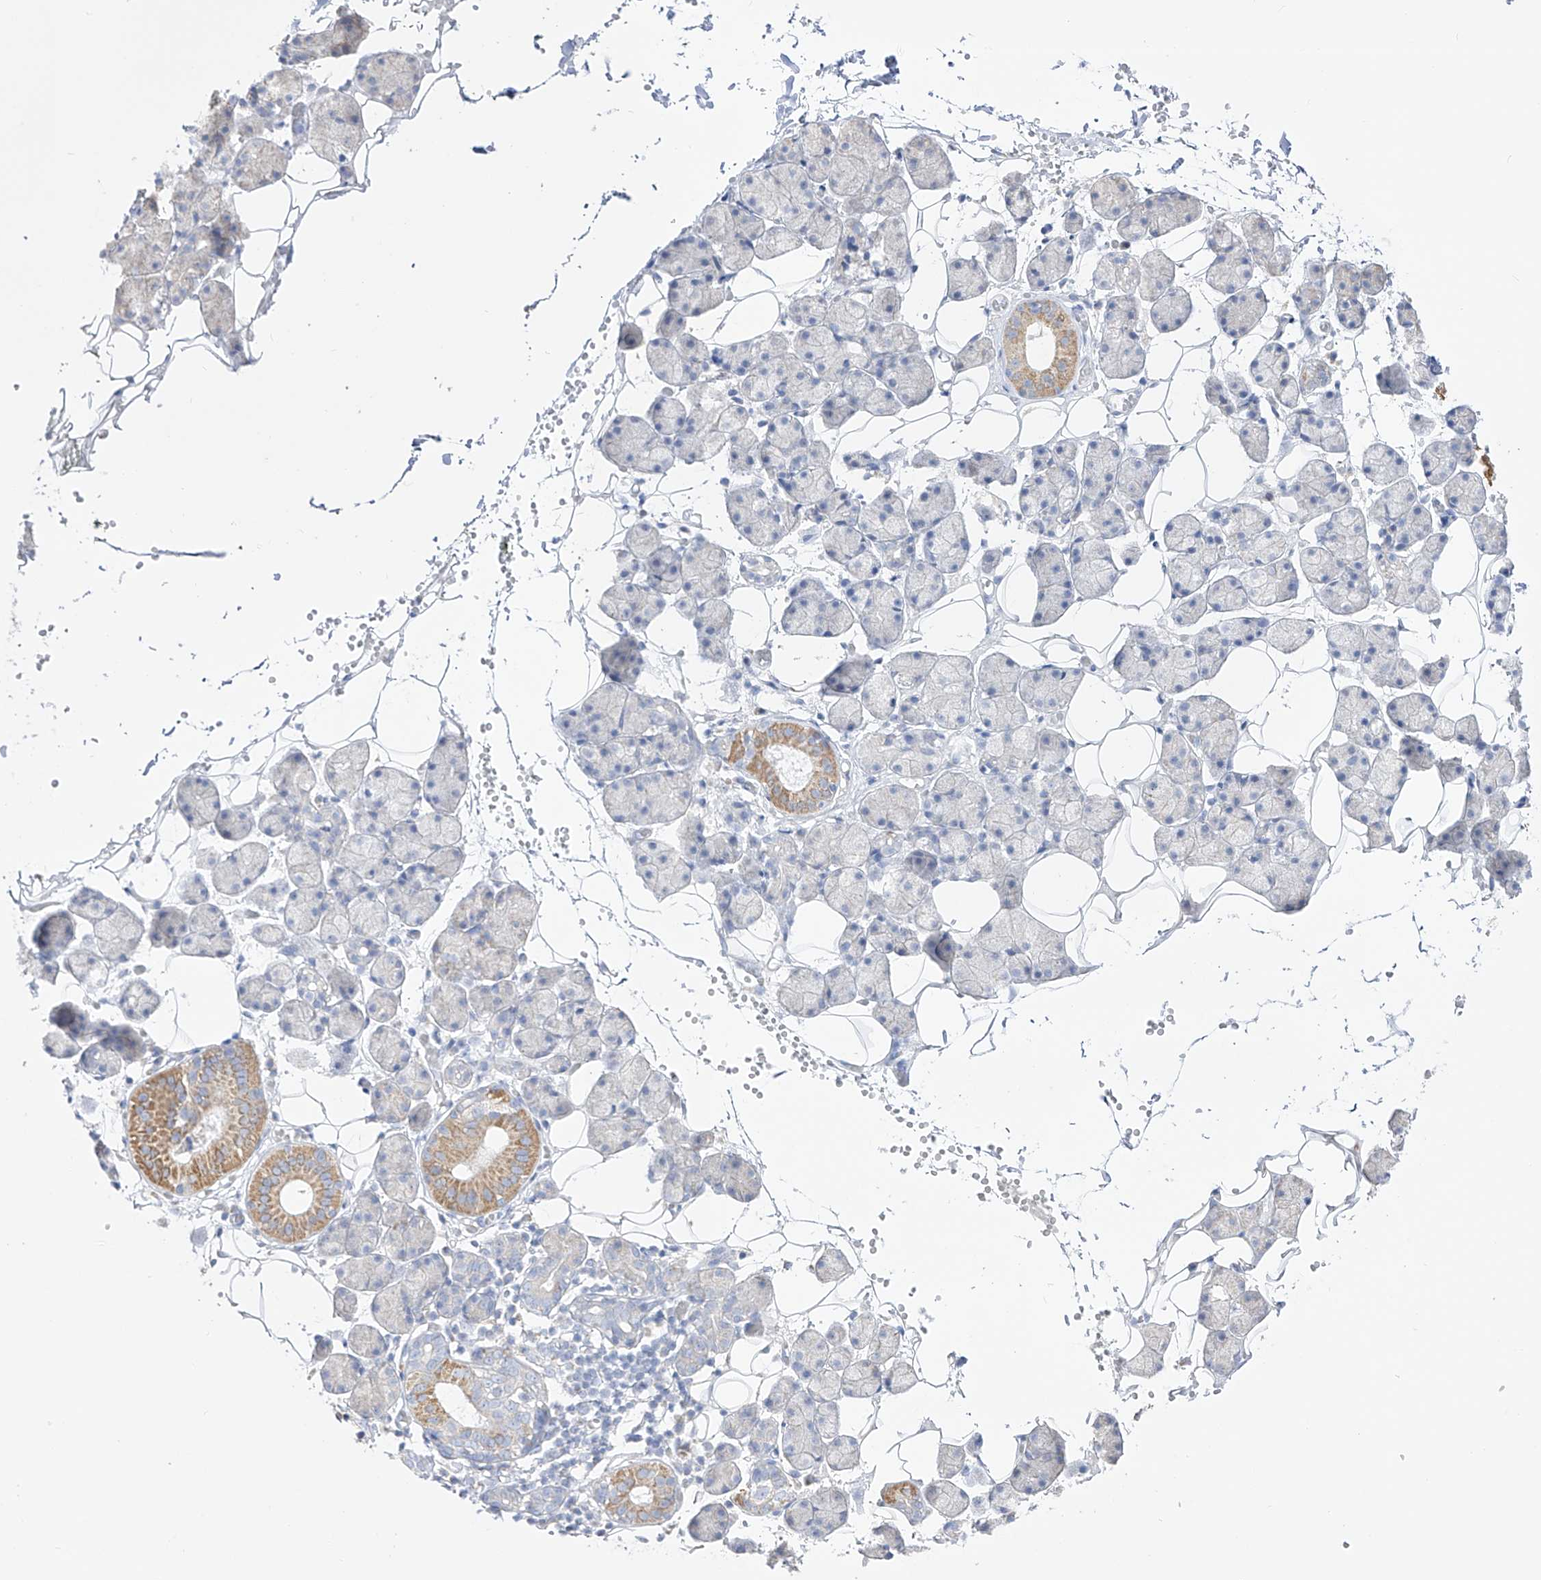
{"staining": {"intensity": "moderate", "quantity": "<25%", "location": "cytoplasmic/membranous"}, "tissue": "salivary gland", "cell_type": "Glandular cells", "image_type": "normal", "snomed": [{"axis": "morphology", "description": "Normal tissue, NOS"}, {"axis": "topography", "description": "Salivary gland"}], "caption": "IHC (DAB) staining of unremarkable salivary gland demonstrates moderate cytoplasmic/membranous protein staining in approximately <25% of glandular cells.", "gene": "RCHY1", "patient": {"sex": "female", "age": 33}}